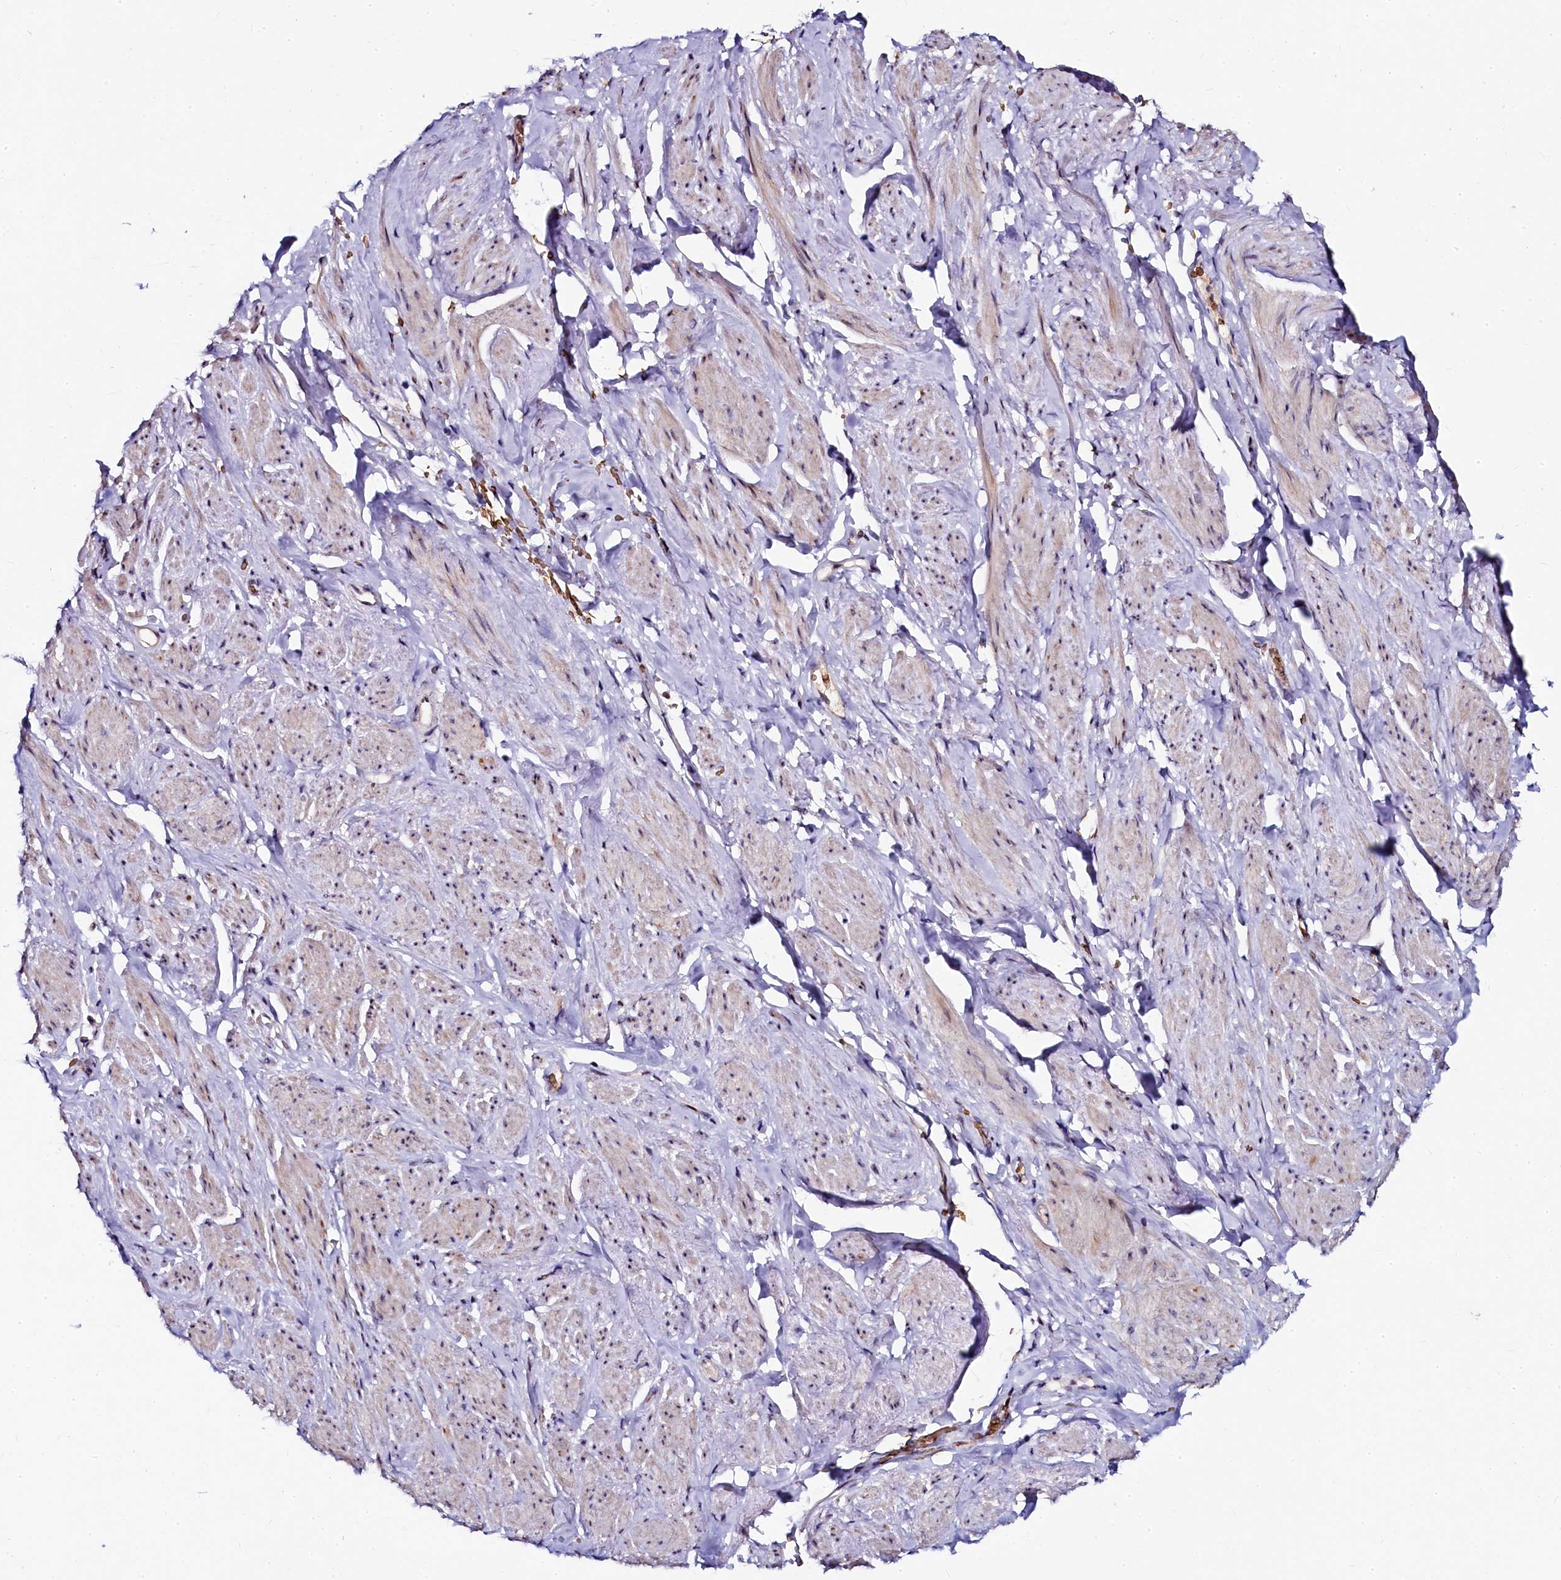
{"staining": {"intensity": "weak", "quantity": "<25%", "location": "cytoplasmic/membranous"}, "tissue": "smooth muscle", "cell_type": "Smooth muscle cells", "image_type": "normal", "snomed": [{"axis": "morphology", "description": "Normal tissue, NOS"}, {"axis": "topography", "description": "Smooth muscle"}, {"axis": "topography", "description": "Peripheral nerve tissue"}], "caption": "A micrograph of smooth muscle stained for a protein shows no brown staining in smooth muscle cells. (DAB (3,3'-diaminobenzidine) immunohistochemistry with hematoxylin counter stain).", "gene": "CTDSPL2", "patient": {"sex": "male", "age": 69}}